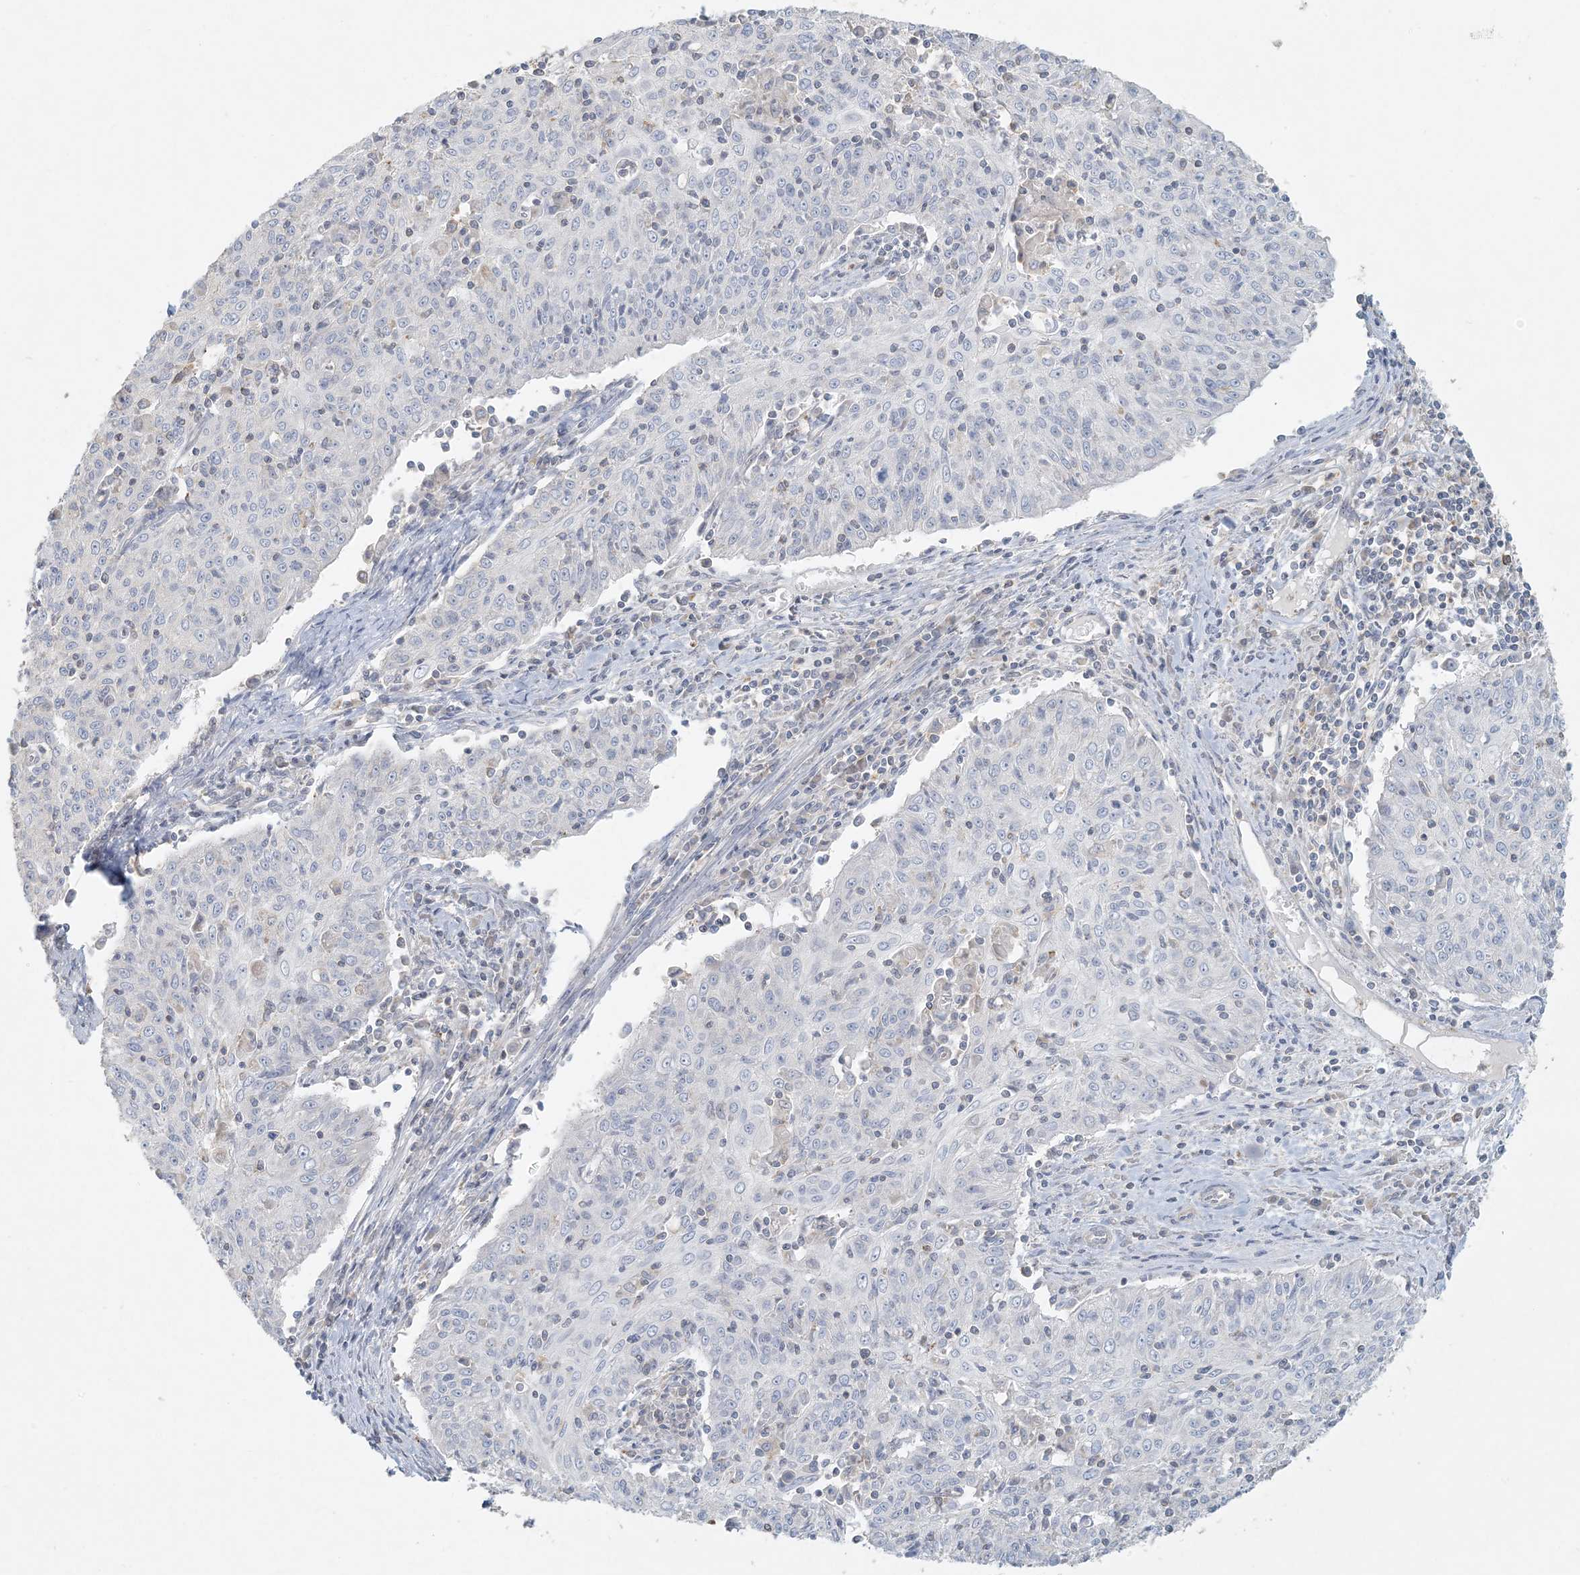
{"staining": {"intensity": "negative", "quantity": "none", "location": "none"}, "tissue": "cervical cancer", "cell_type": "Tumor cells", "image_type": "cancer", "snomed": [{"axis": "morphology", "description": "Squamous cell carcinoma, NOS"}, {"axis": "topography", "description": "Cervix"}], "caption": "Cervical squamous cell carcinoma stained for a protein using IHC displays no expression tumor cells.", "gene": "HACL1", "patient": {"sex": "female", "age": 48}}